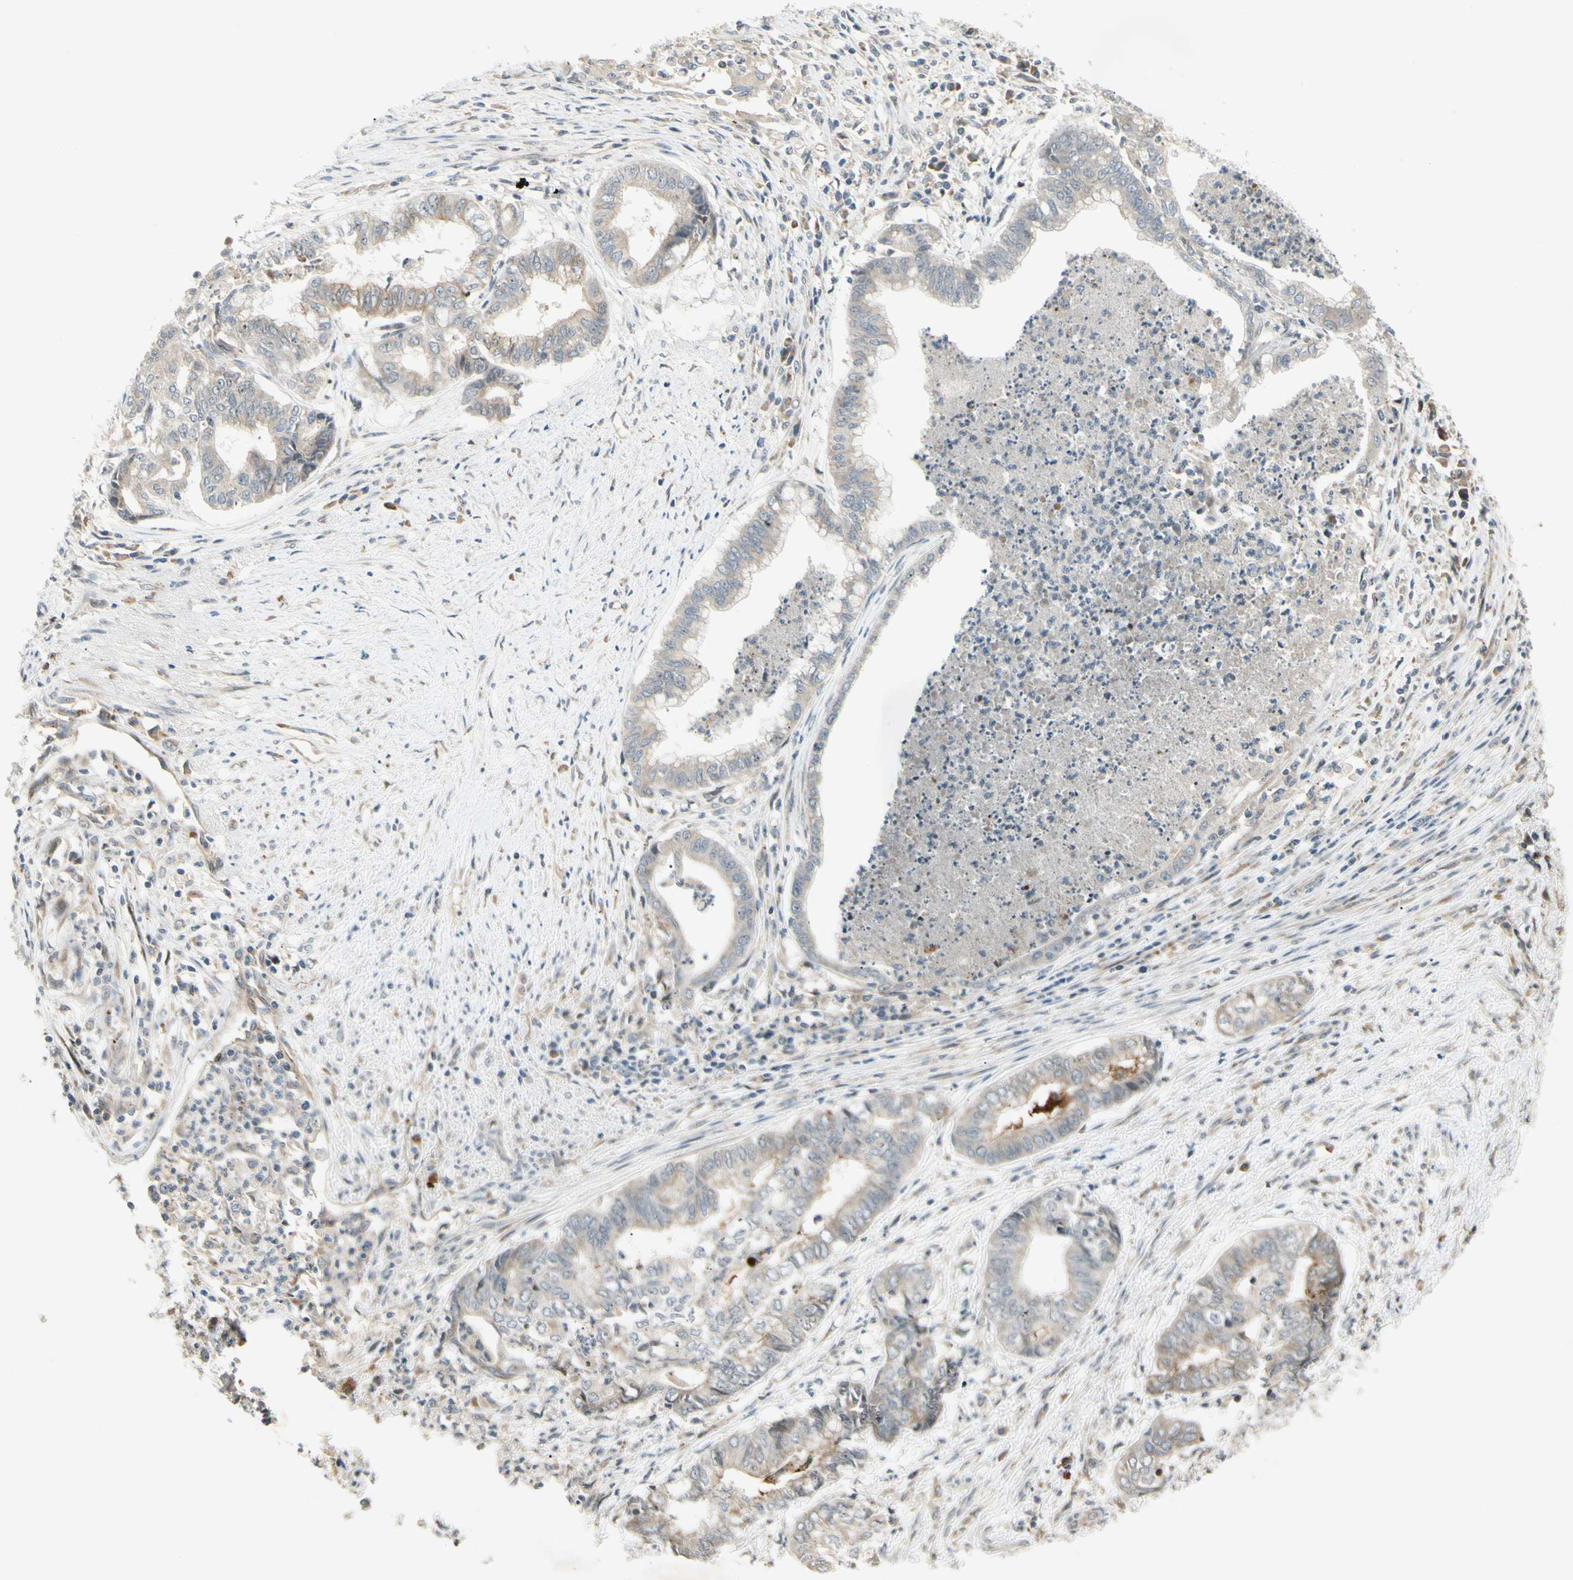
{"staining": {"intensity": "weak", "quantity": ">75%", "location": "cytoplasmic/membranous"}, "tissue": "endometrial cancer", "cell_type": "Tumor cells", "image_type": "cancer", "snomed": [{"axis": "morphology", "description": "Necrosis, NOS"}, {"axis": "morphology", "description": "Adenocarcinoma, NOS"}, {"axis": "topography", "description": "Endometrium"}], "caption": "Tumor cells reveal weak cytoplasmic/membranous positivity in about >75% of cells in endometrial adenocarcinoma.", "gene": "FNDC3B", "patient": {"sex": "female", "age": 79}}